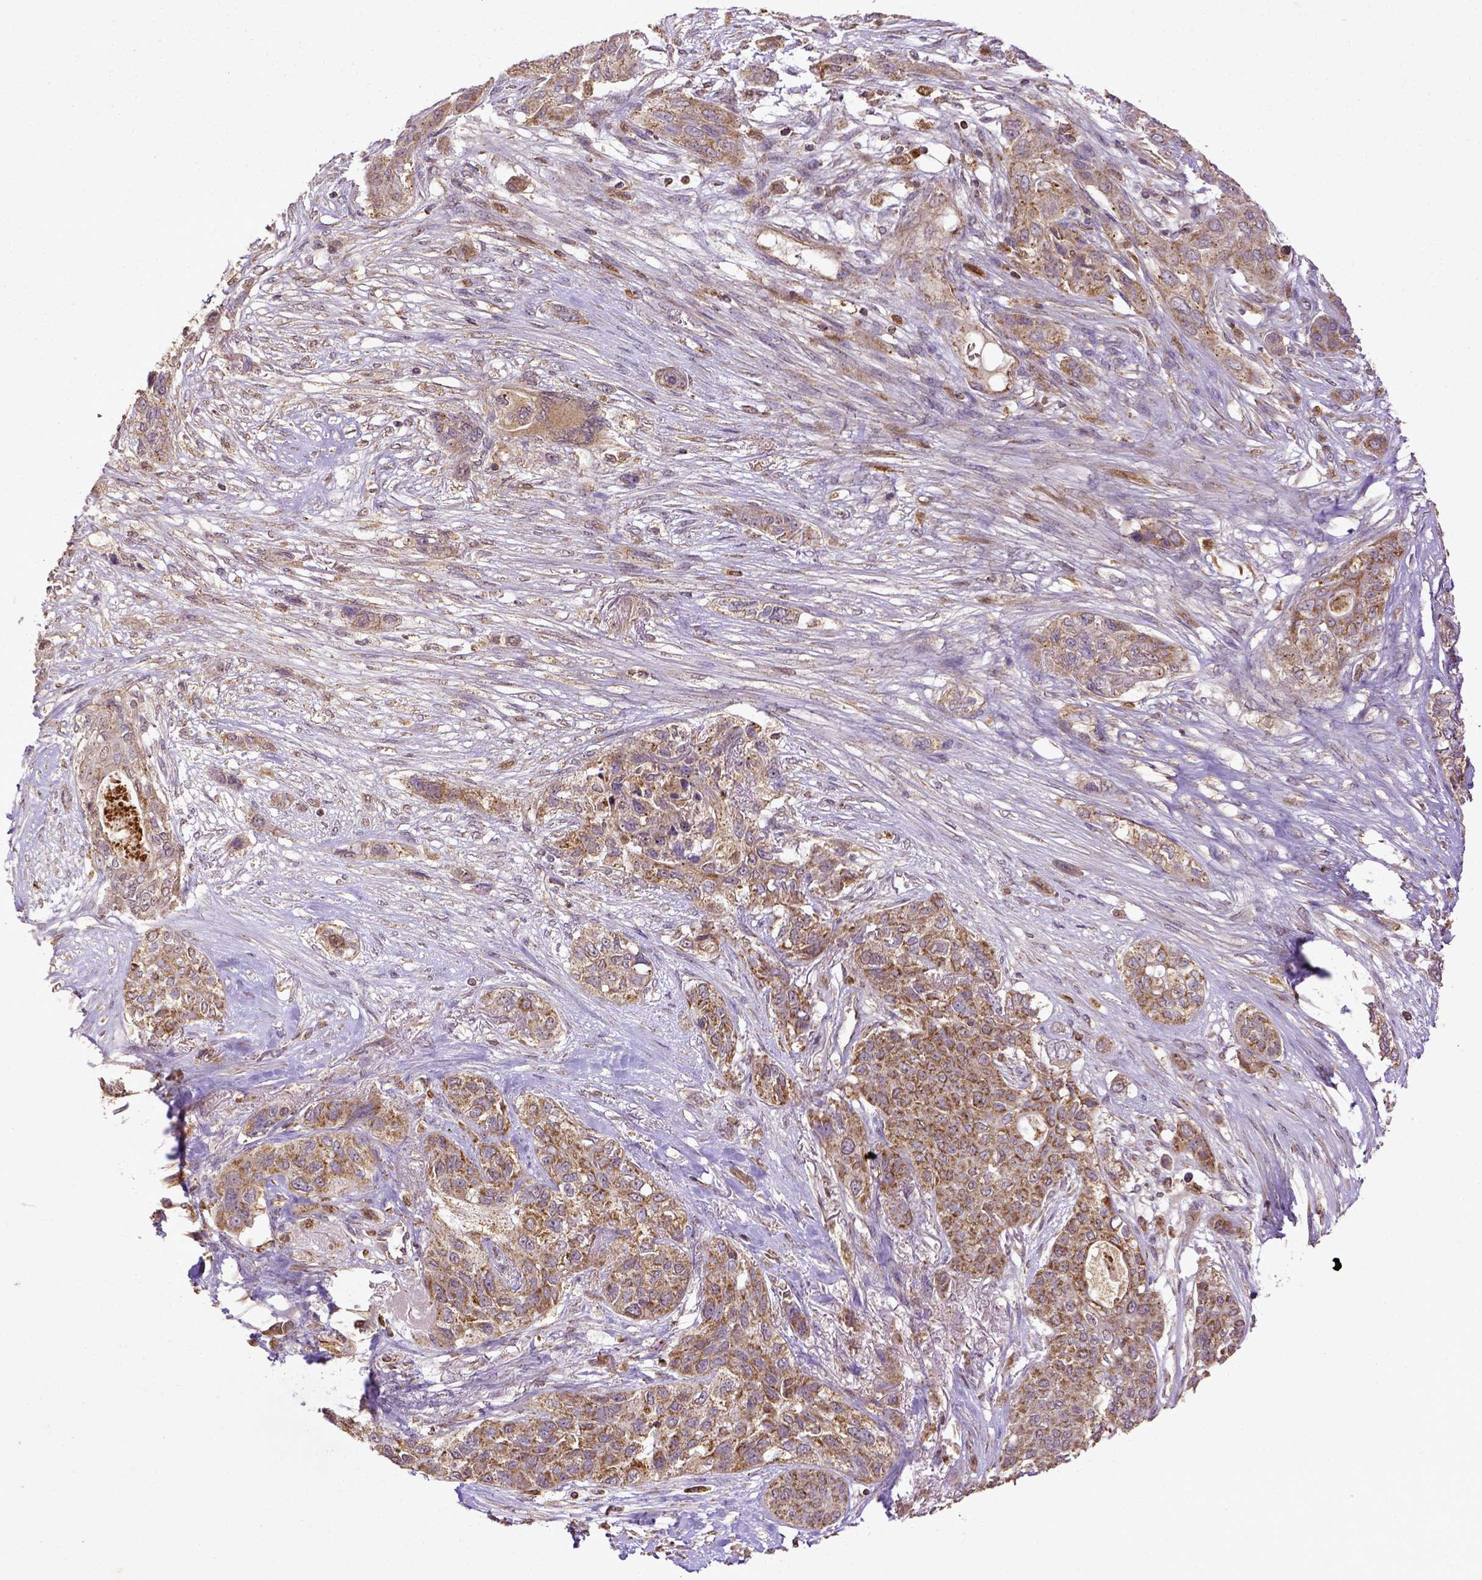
{"staining": {"intensity": "moderate", "quantity": ">75%", "location": "cytoplasmic/membranous"}, "tissue": "lung cancer", "cell_type": "Tumor cells", "image_type": "cancer", "snomed": [{"axis": "morphology", "description": "Squamous cell carcinoma, NOS"}, {"axis": "topography", "description": "Lung"}], "caption": "Moderate cytoplasmic/membranous positivity is present in about >75% of tumor cells in lung squamous cell carcinoma. The staining is performed using DAB (3,3'-diaminobenzidine) brown chromogen to label protein expression. The nuclei are counter-stained blue using hematoxylin.", "gene": "MT-CO1", "patient": {"sex": "female", "age": 70}}